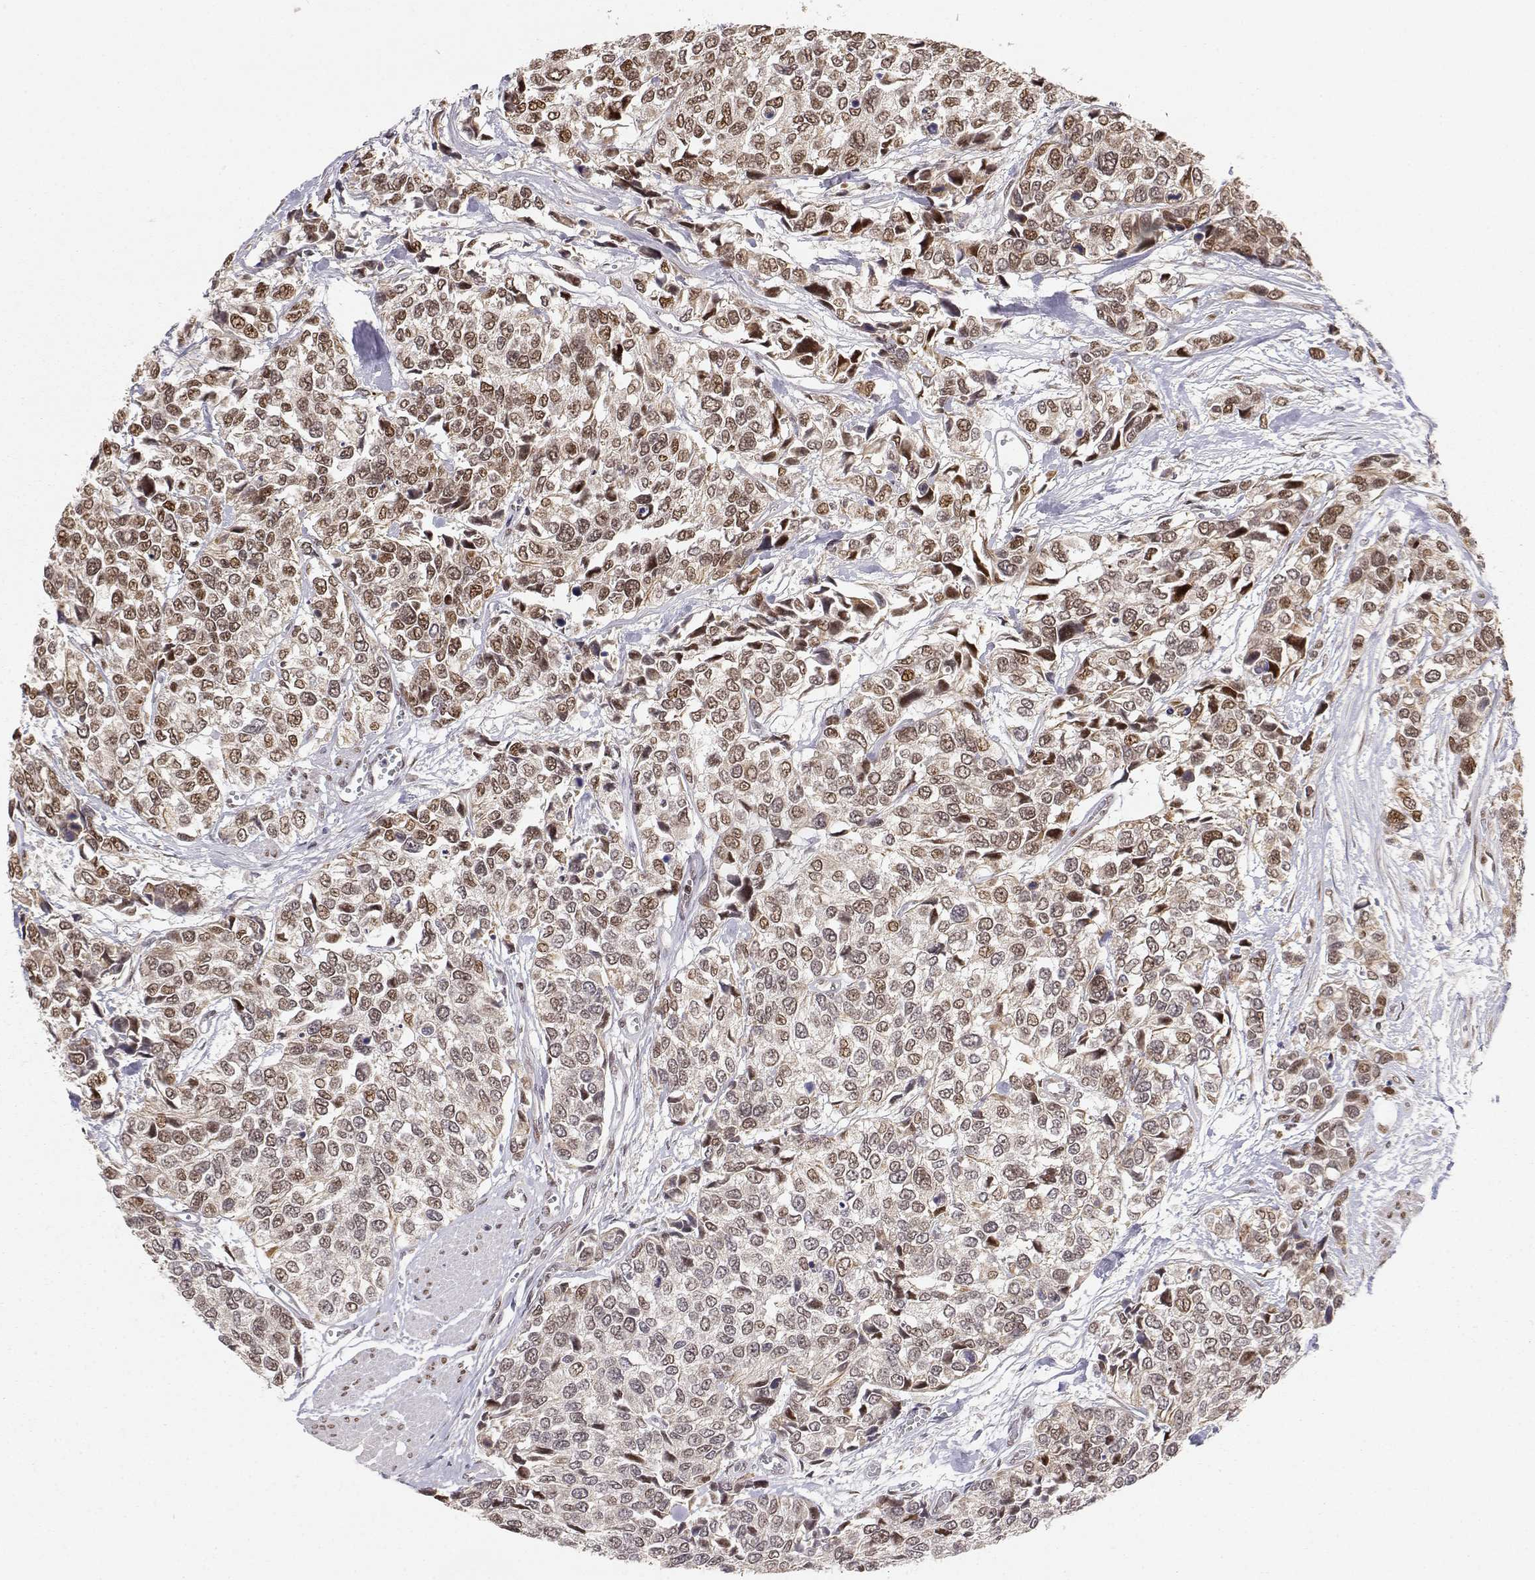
{"staining": {"intensity": "moderate", "quantity": "25%-75%", "location": "nuclear"}, "tissue": "urothelial cancer", "cell_type": "Tumor cells", "image_type": "cancer", "snomed": [{"axis": "morphology", "description": "Urothelial carcinoma, High grade"}, {"axis": "topography", "description": "Urinary bladder"}], "caption": "Urothelial carcinoma (high-grade) stained with DAB (3,3'-diaminobenzidine) immunohistochemistry (IHC) exhibits medium levels of moderate nuclear positivity in about 25%-75% of tumor cells. (brown staining indicates protein expression, while blue staining denotes nuclei).", "gene": "BRCA1", "patient": {"sex": "male", "age": 77}}